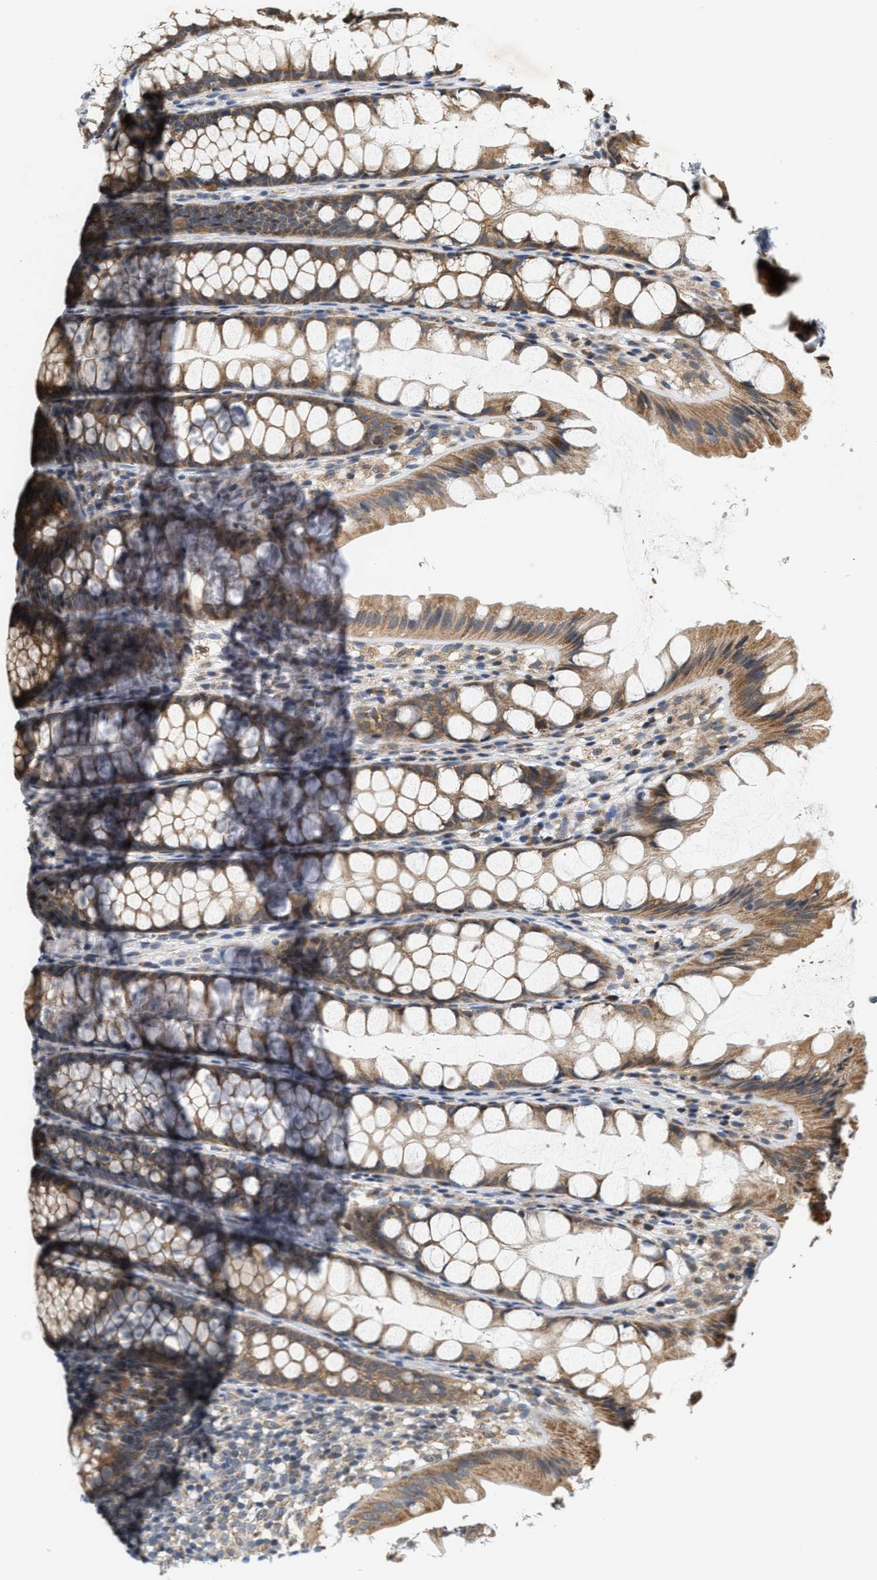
{"staining": {"intensity": "negative", "quantity": "none", "location": "none"}, "tissue": "colon", "cell_type": "Endothelial cells", "image_type": "normal", "snomed": [{"axis": "morphology", "description": "Normal tissue, NOS"}, {"axis": "topography", "description": "Colon"}], "caption": "This is an IHC photomicrograph of normal colon. There is no expression in endothelial cells.", "gene": "GIGYF1", "patient": {"sex": "male", "age": 47}}